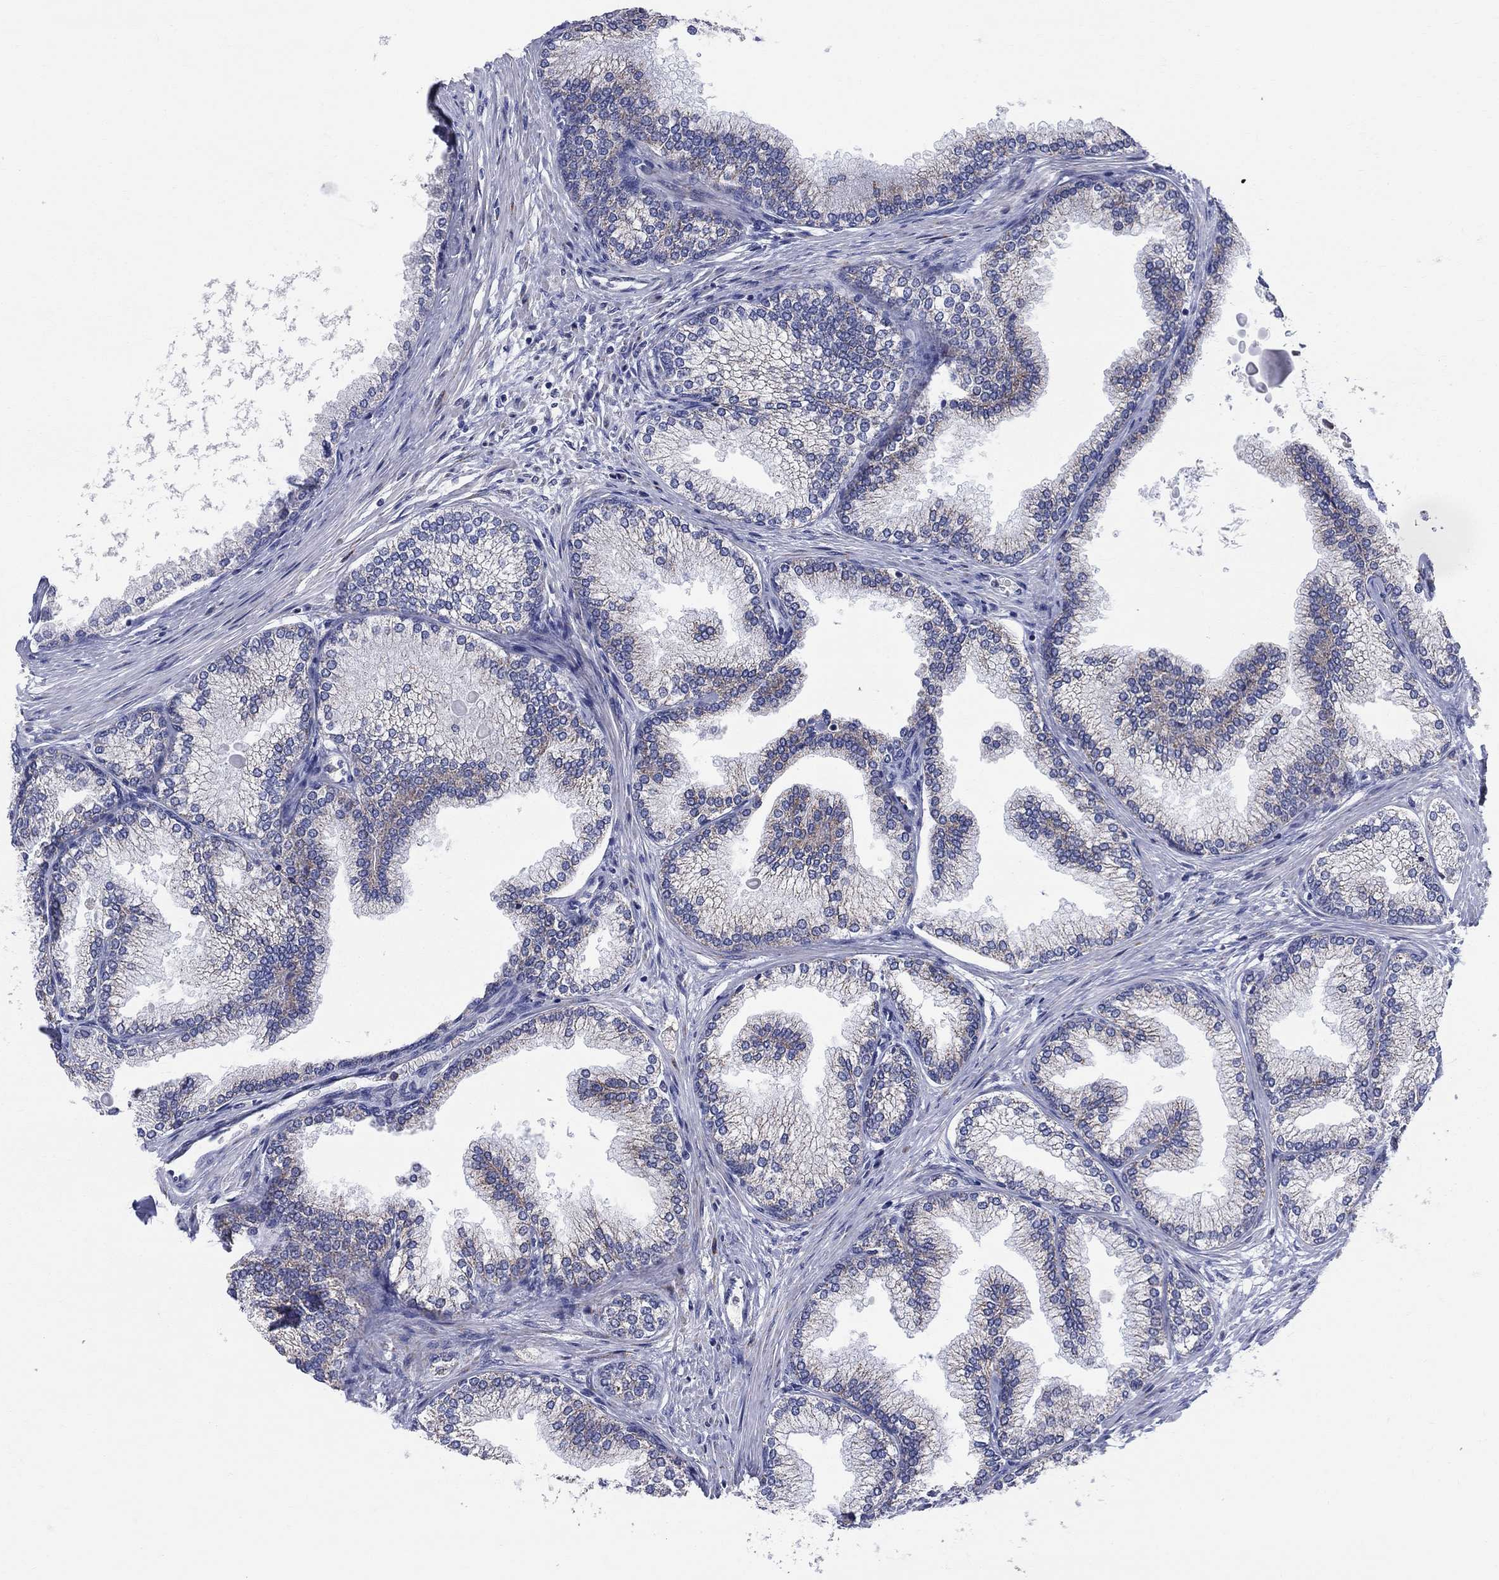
{"staining": {"intensity": "weak", "quantity": "<25%", "location": "cytoplasmic/membranous"}, "tissue": "prostate", "cell_type": "Glandular cells", "image_type": "normal", "snomed": [{"axis": "morphology", "description": "Normal tissue, NOS"}, {"axis": "topography", "description": "Prostate"}], "caption": "An IHC micrograph of normal prostate is shown. There is no staining in glandular cells of prostate.", "gene": "KISS1R", "patient": {"sex": "male", "age": 72}}